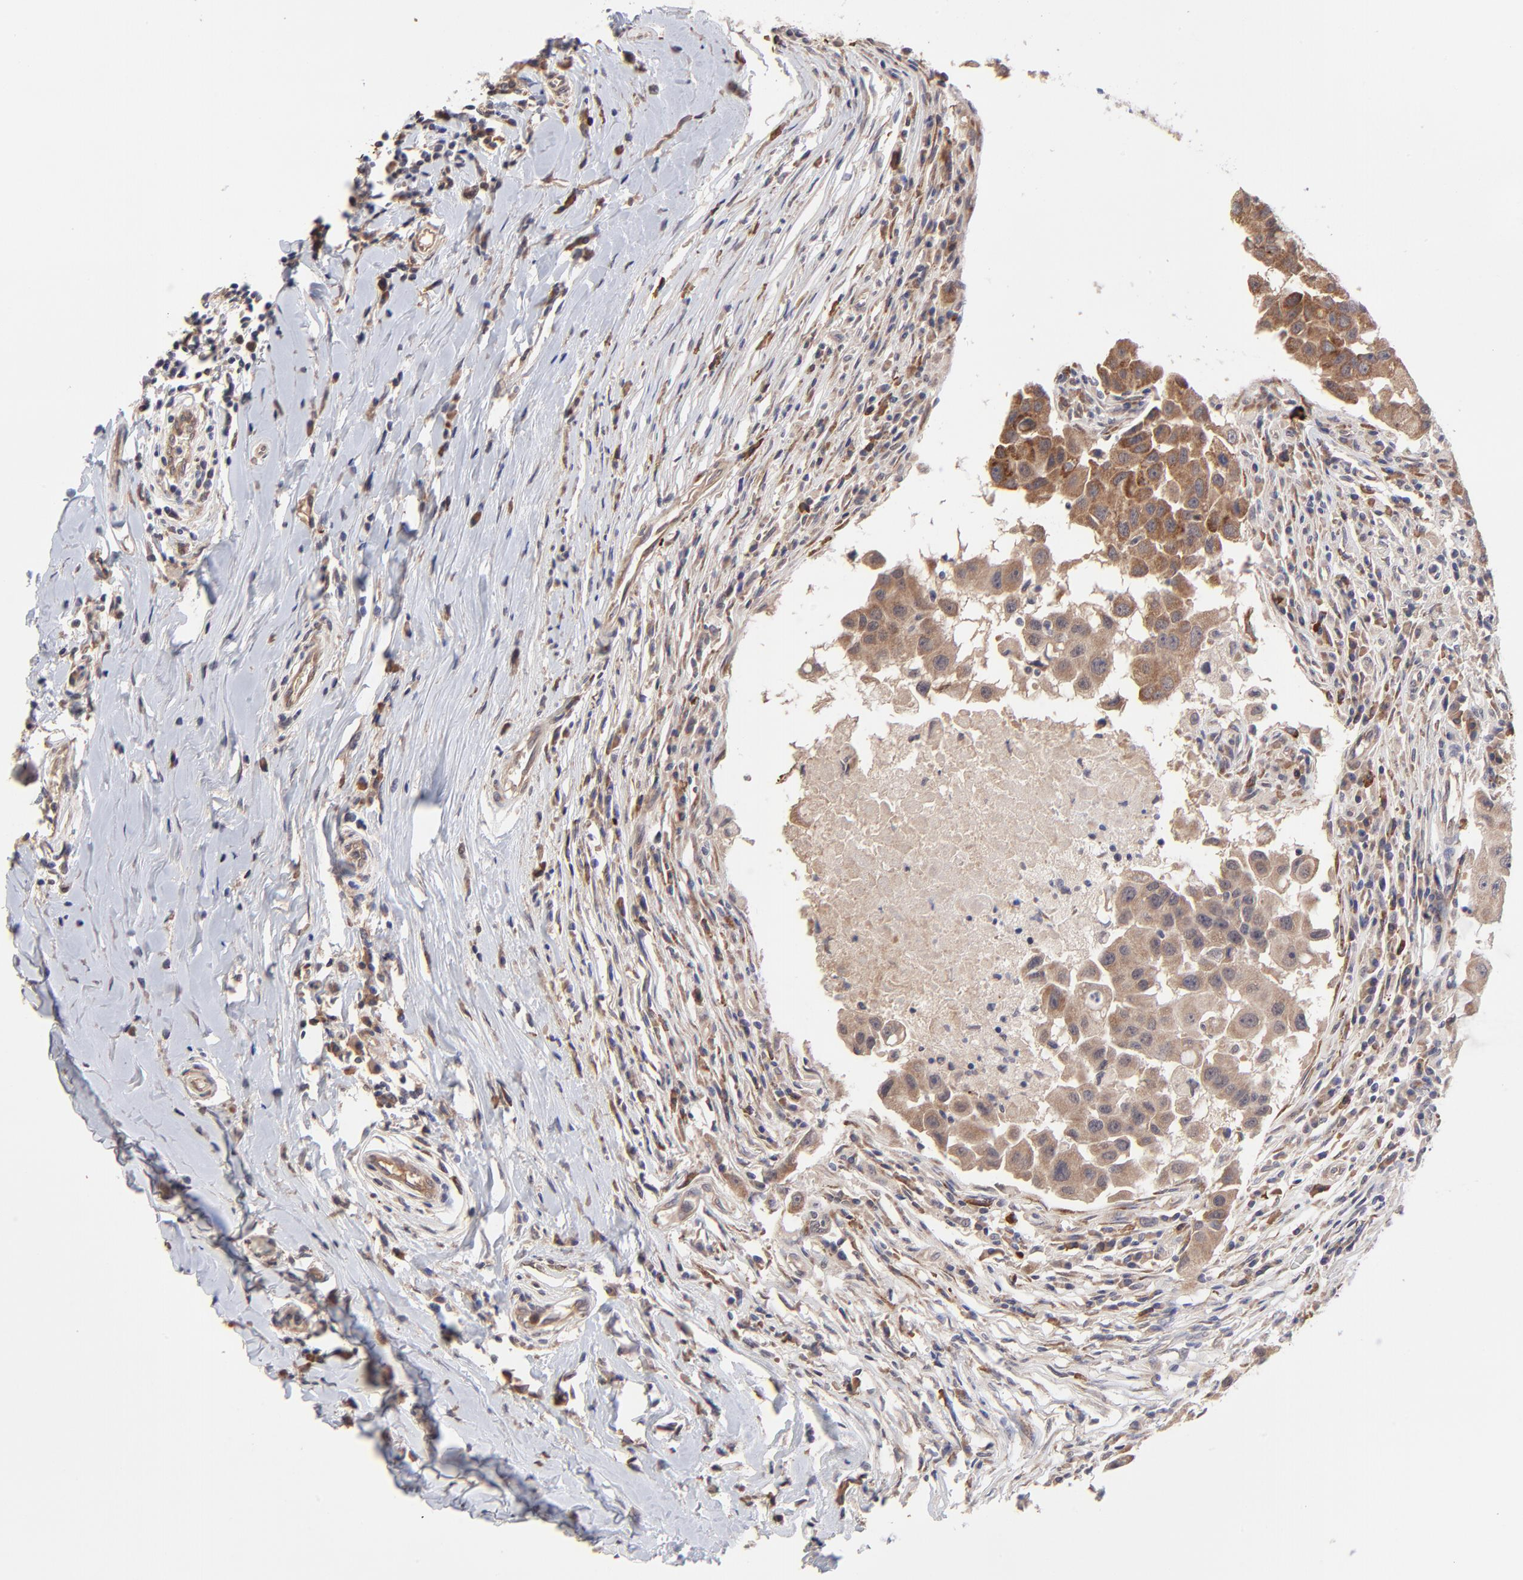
{"staining": {"intensity": "weak", "quantity": ">75%", "location": "cytoplasmic/membranous"}, "tissue": "breast cancer", "cell_type": "Tumor cells", "image_type": "cancer", "snomed": [{"axis": "morphology", "description": "Duct carcinoma"}, {"axis": "topography", "description": "Breast"}], "caption": "Immunohistochemistry image of neoplastic tissue: breast cancer stained using immunohistochemistry (IHC) exhibits low levels of weak protein expression localized specifically in the cytoplasmic/membranous of tumor cells, appearing as a cytoplasmic/membranous brown color.", "gene": "CHL1", "patient": {"sex": "female", "age": 27}}